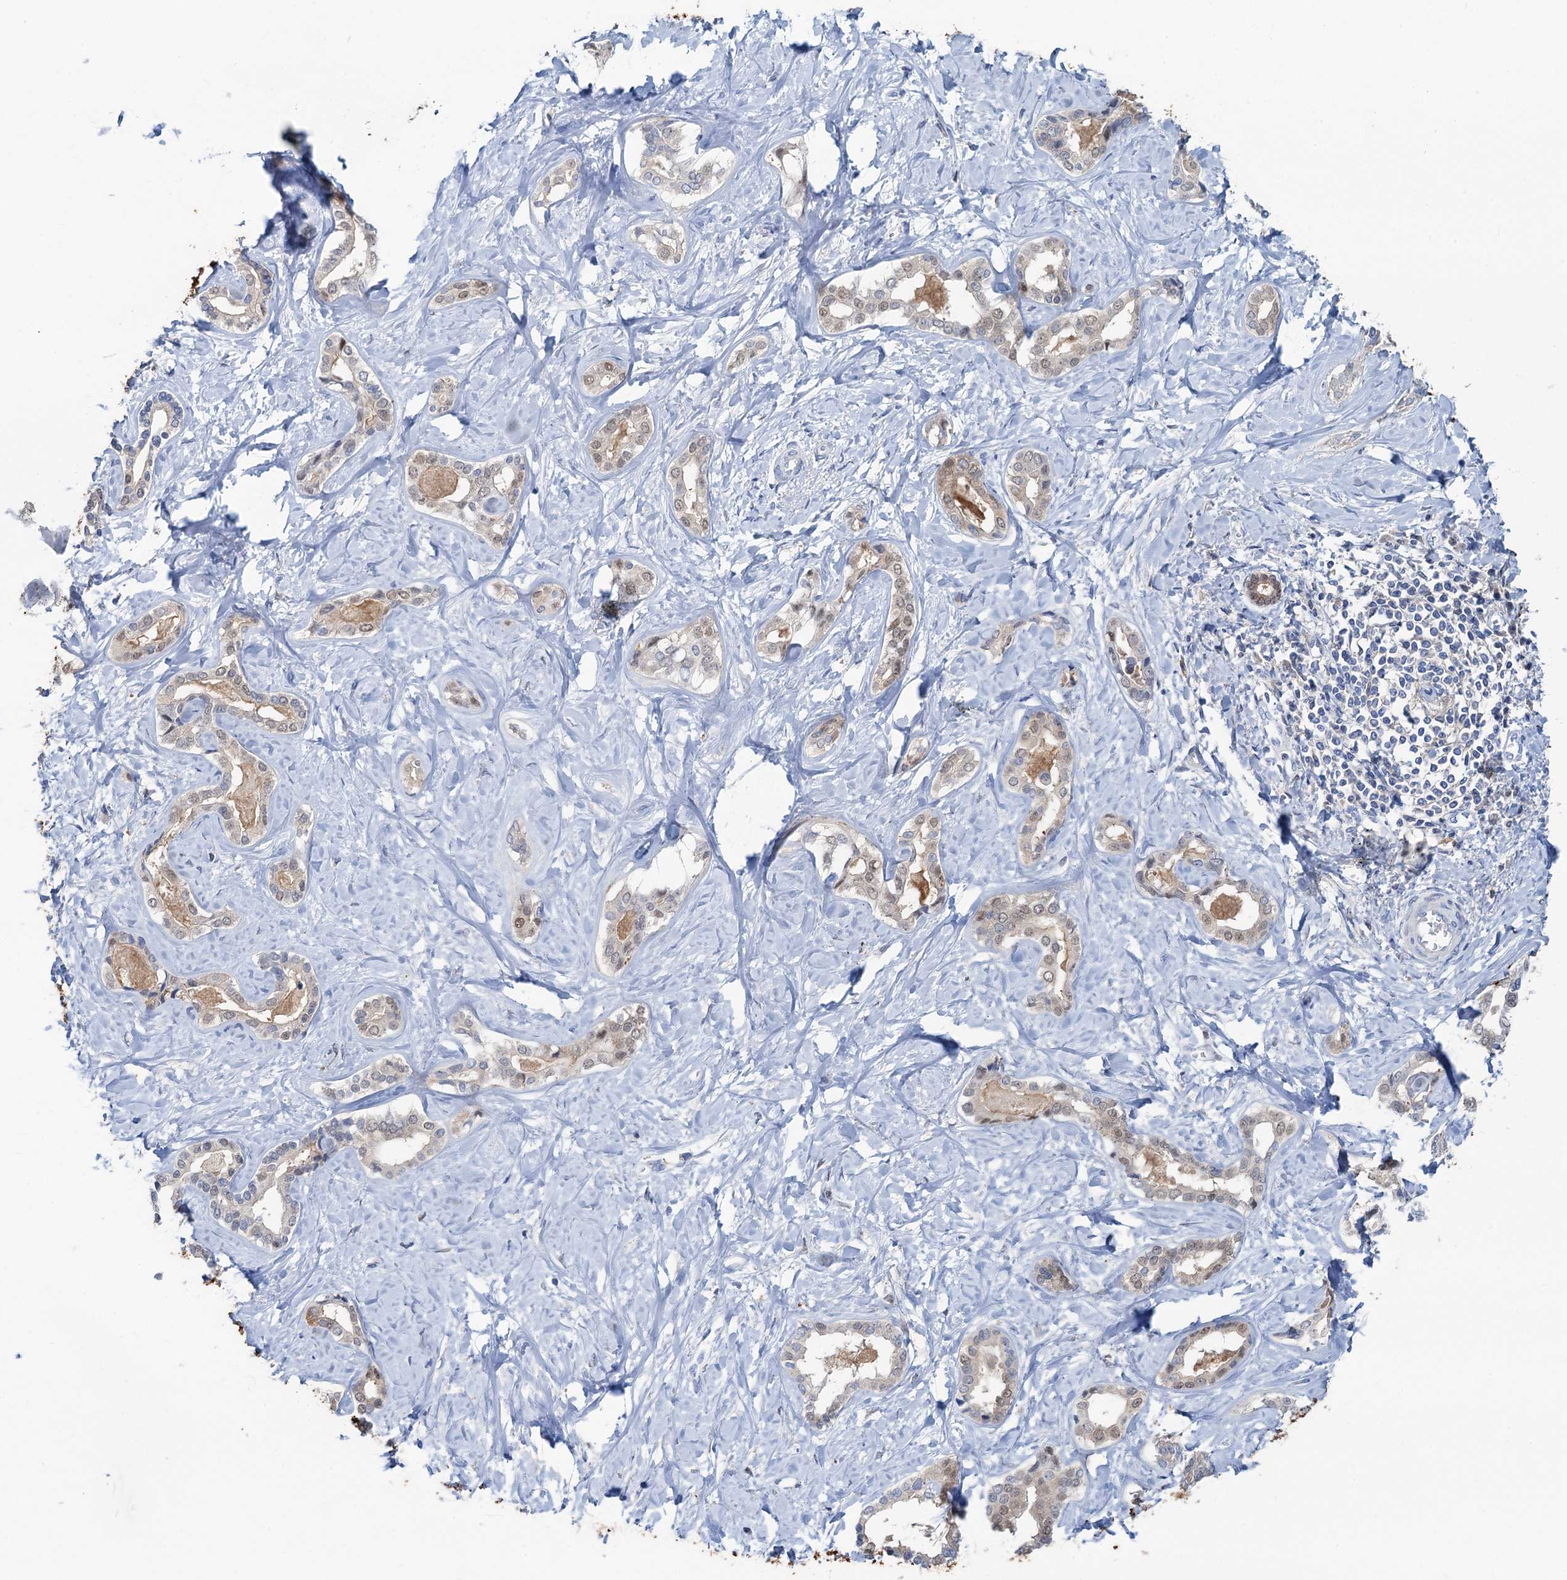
{"staining": {"intensity": "weak", "quantity": "25%-75%", "location": "cytoplasmic/membranous,nuclear"}, "tissue": "liver cancer", "cell_type": "Tumor cells", "image_type": "cancer", "snomed": [{"axis": "morphology", "description": "Cholangiocarcinoma"}, {"axis": "topography", "description": "Liver"}], "caption": "DAB immunohistochemical staining of liver cholangiocarcinoma reveals weak cytoplasmic/membranous and nuclear protein staining in about 25%-75% of tumor cells. Nuclei are stained in blue.", "gene": "FAH", "patient": {"sex": "female", "age": 77}}